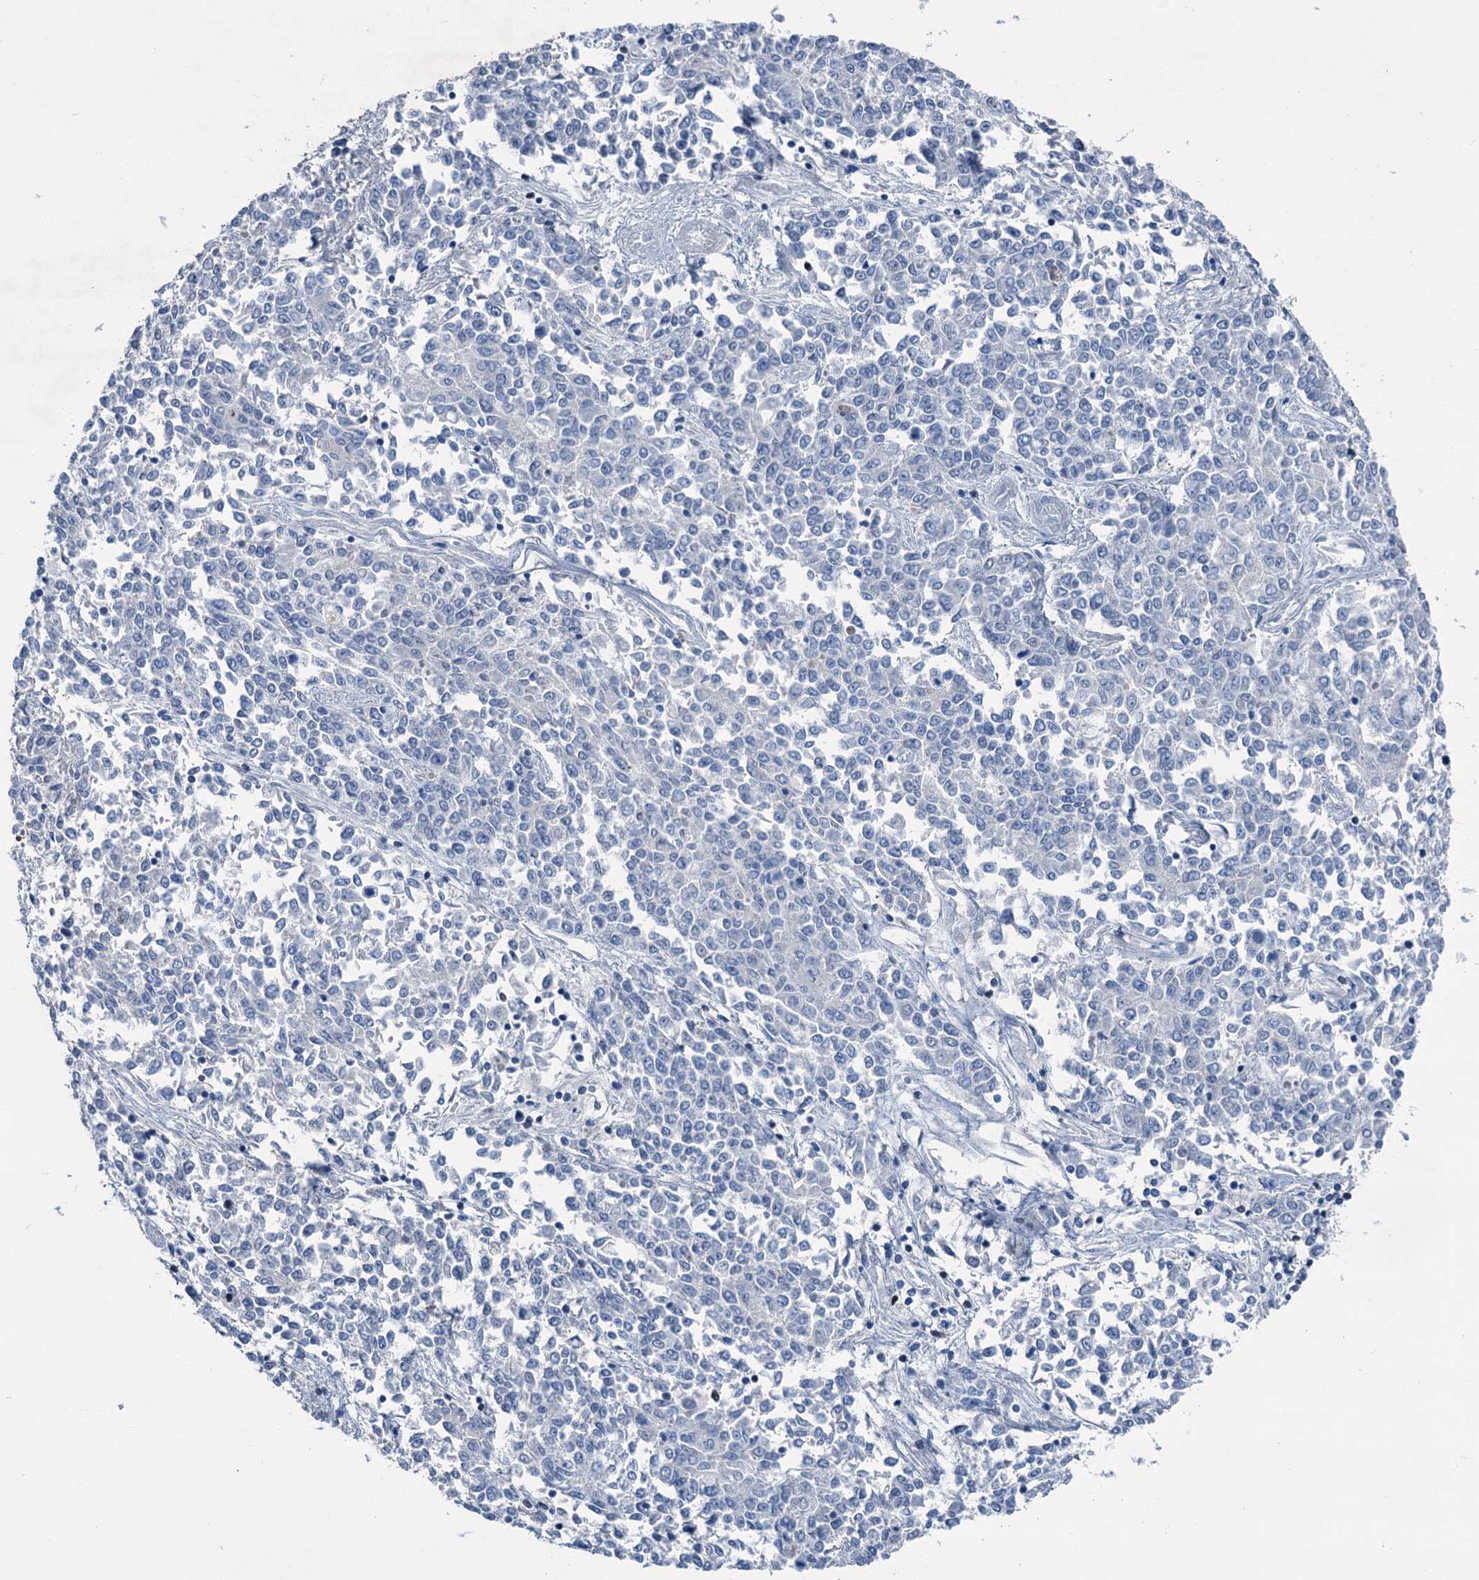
{"staining": {"intensity": "negative", "quantity": "none", "location": "none"}, "tissue": "endometrial cancer", "cell_type": "Tumor cells", "image_type": "cancer", "snomed": [{"axis": "morphology", "description": "Adenocarcinoma, NOS"}, {"axis": "topography", "description": "Endometrium"}], "caption": "Immunohistochemistry of adenocarcinoma (endometrial) demonstrates no positivity in tumor cells.", "gene": "ELP4", "patient": {"sex": "female", "age": 50}}